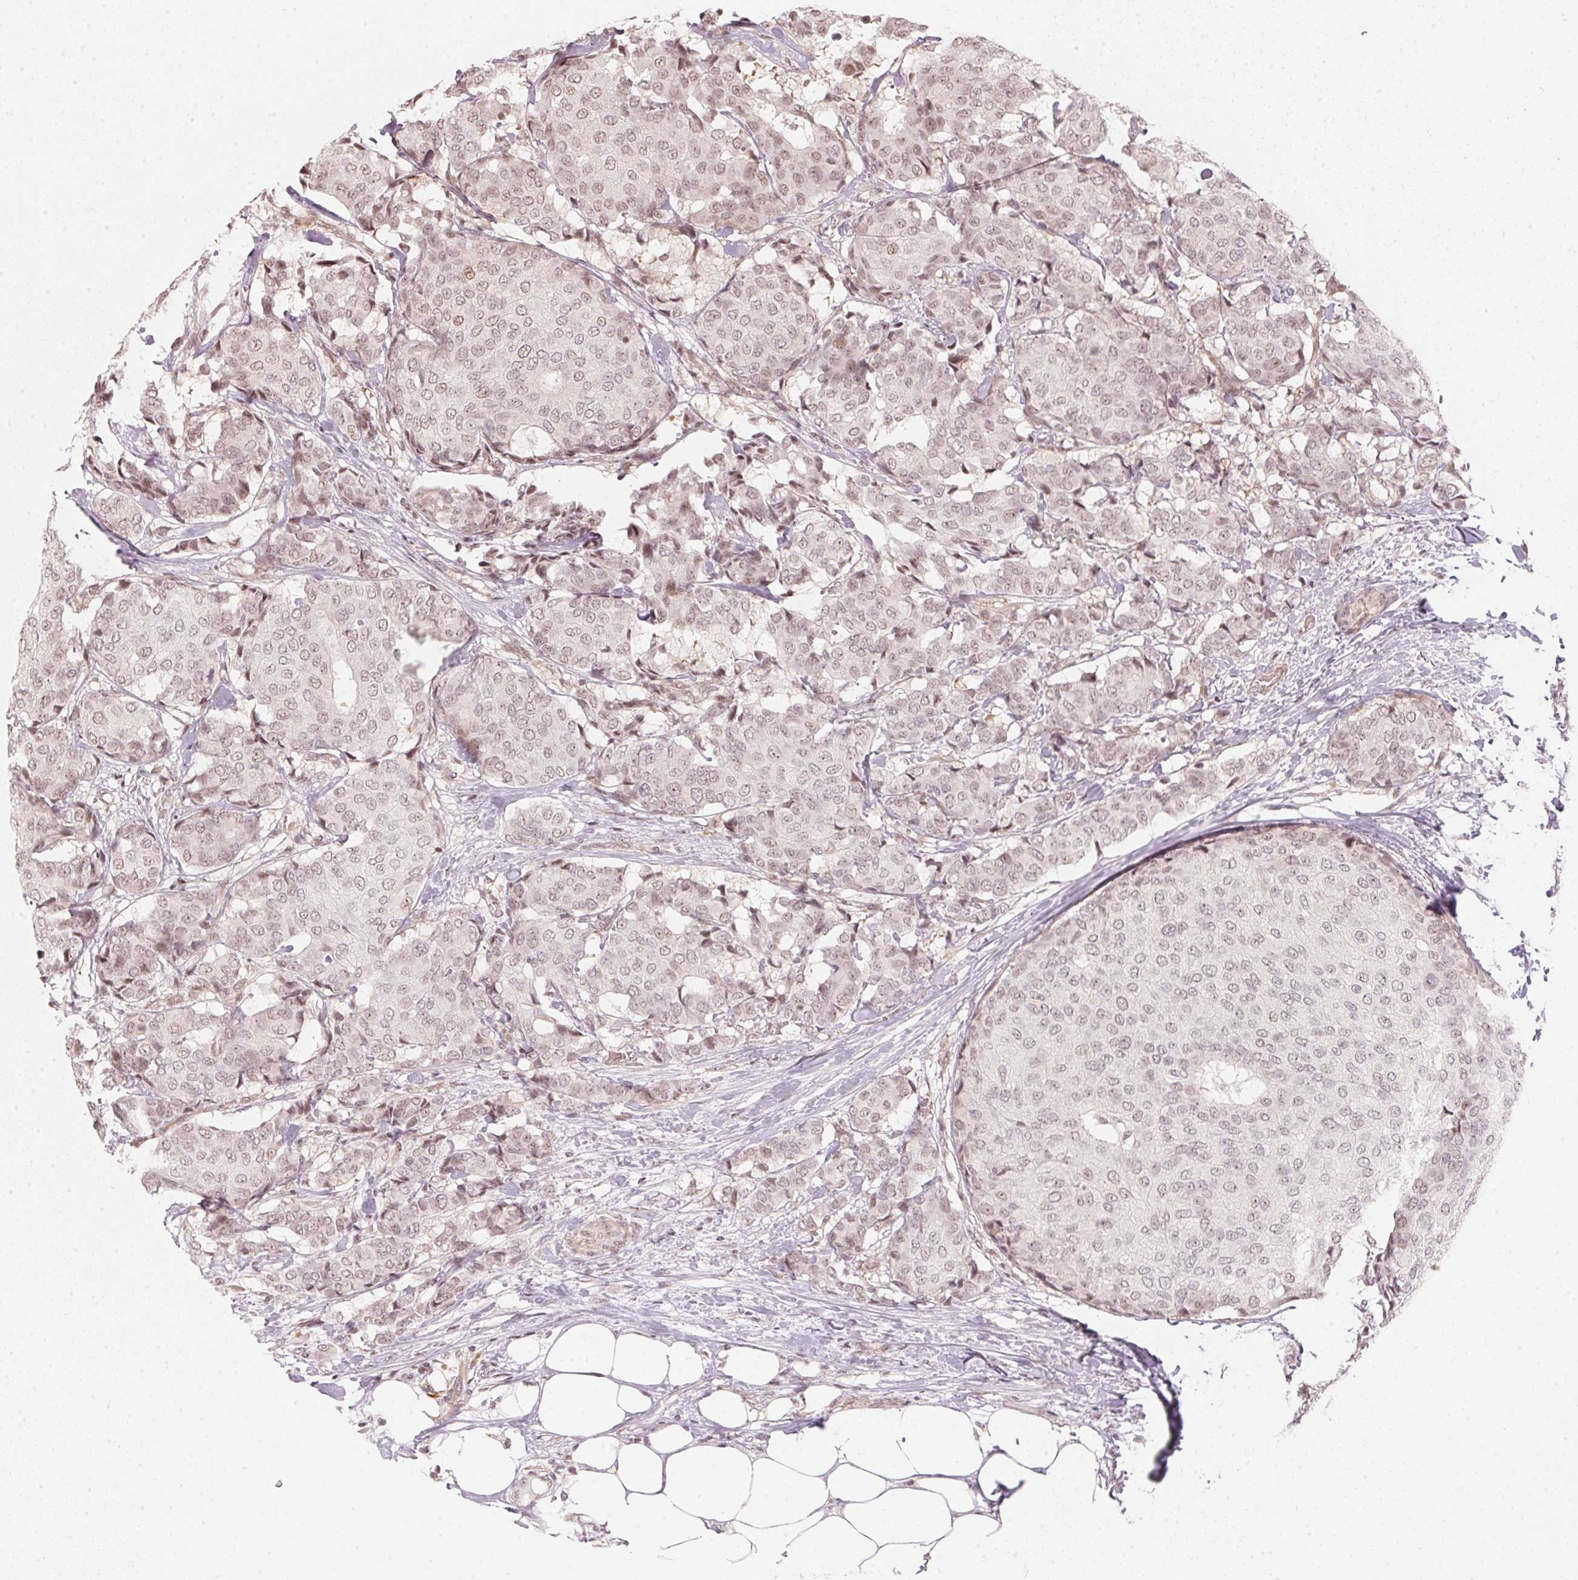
{"staining": {"intensity": "weak", "quantity": ">75%", "location": "nuclear"}, "tissue": "breast cancer", "cell_type": "Tumor cells", "image_type": "cancer", "snomed": [{"axis": "morphology", "description": "Duct carcinoma"}, {"axis": "topography", "description": "Breast"}], "caption": "Weak nuclear protein positivity is seen in approximately >75% of tumor cells in invasive ductal carcinoma (breast).", "gene": "KAT6A", "patient": {"sex": "female", "age": 75}}